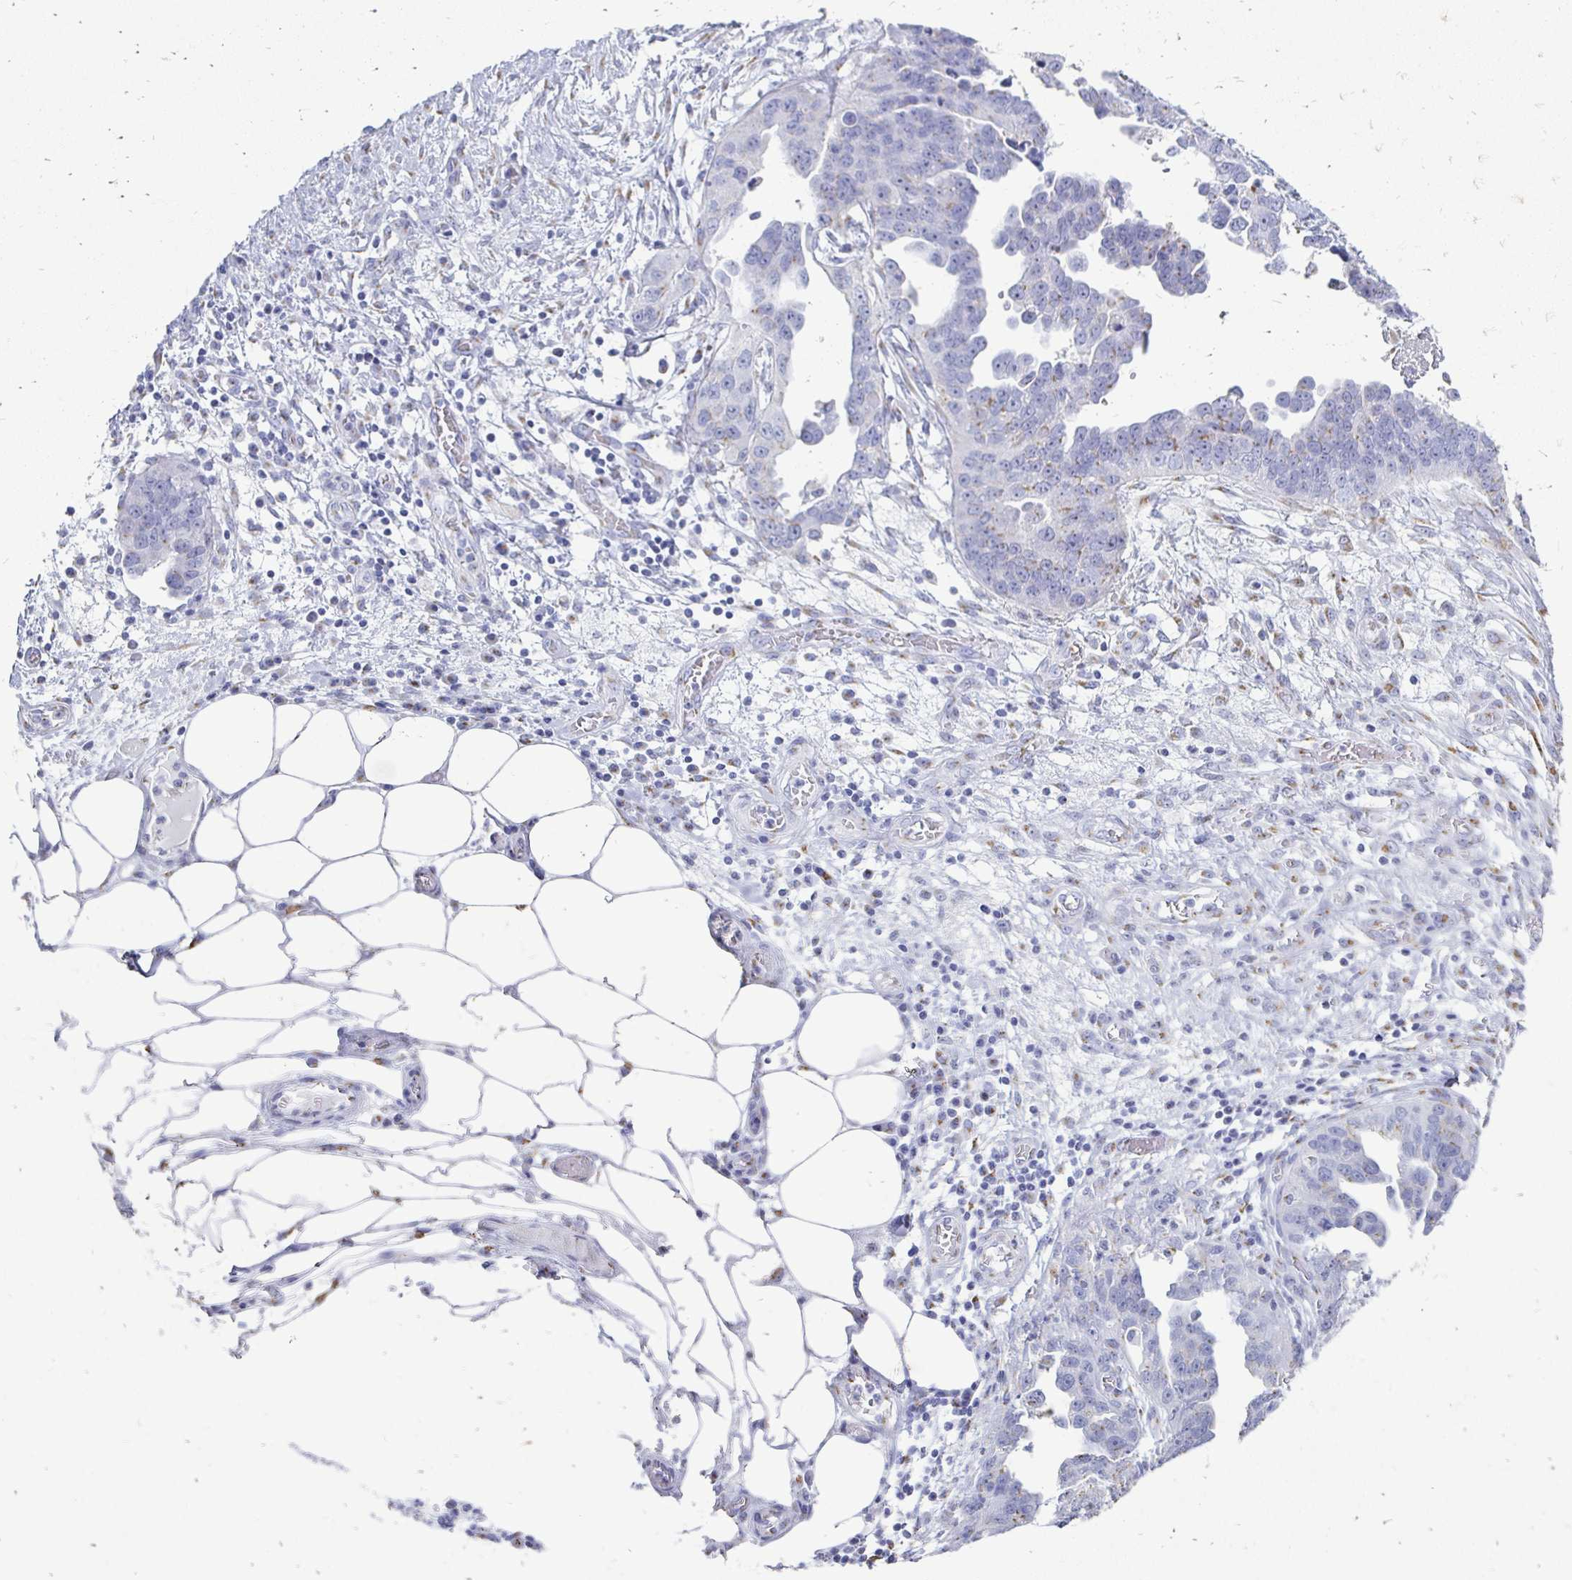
{"staining": {"intensity": "weak", "quantity": "<25%", "location": "cytoplasmic/membranous"}, "tissue": "ovarian cancer", "cell_type": "Tumor cells", "image_type": "cancer", "snomed": [{"axis": "morphology", "description": "Cystadenocarcinoma, serous, NOS"}, {"axis": "topography", "description": "Ovary"}], "caption": "Human serous cystadenocarcinoma (ovarian) stained for a protein using immunohistochemistry shows no expression in tumor cells.", "gene": "PAGE4", "patient": {"sex": "female", "age": 75}}